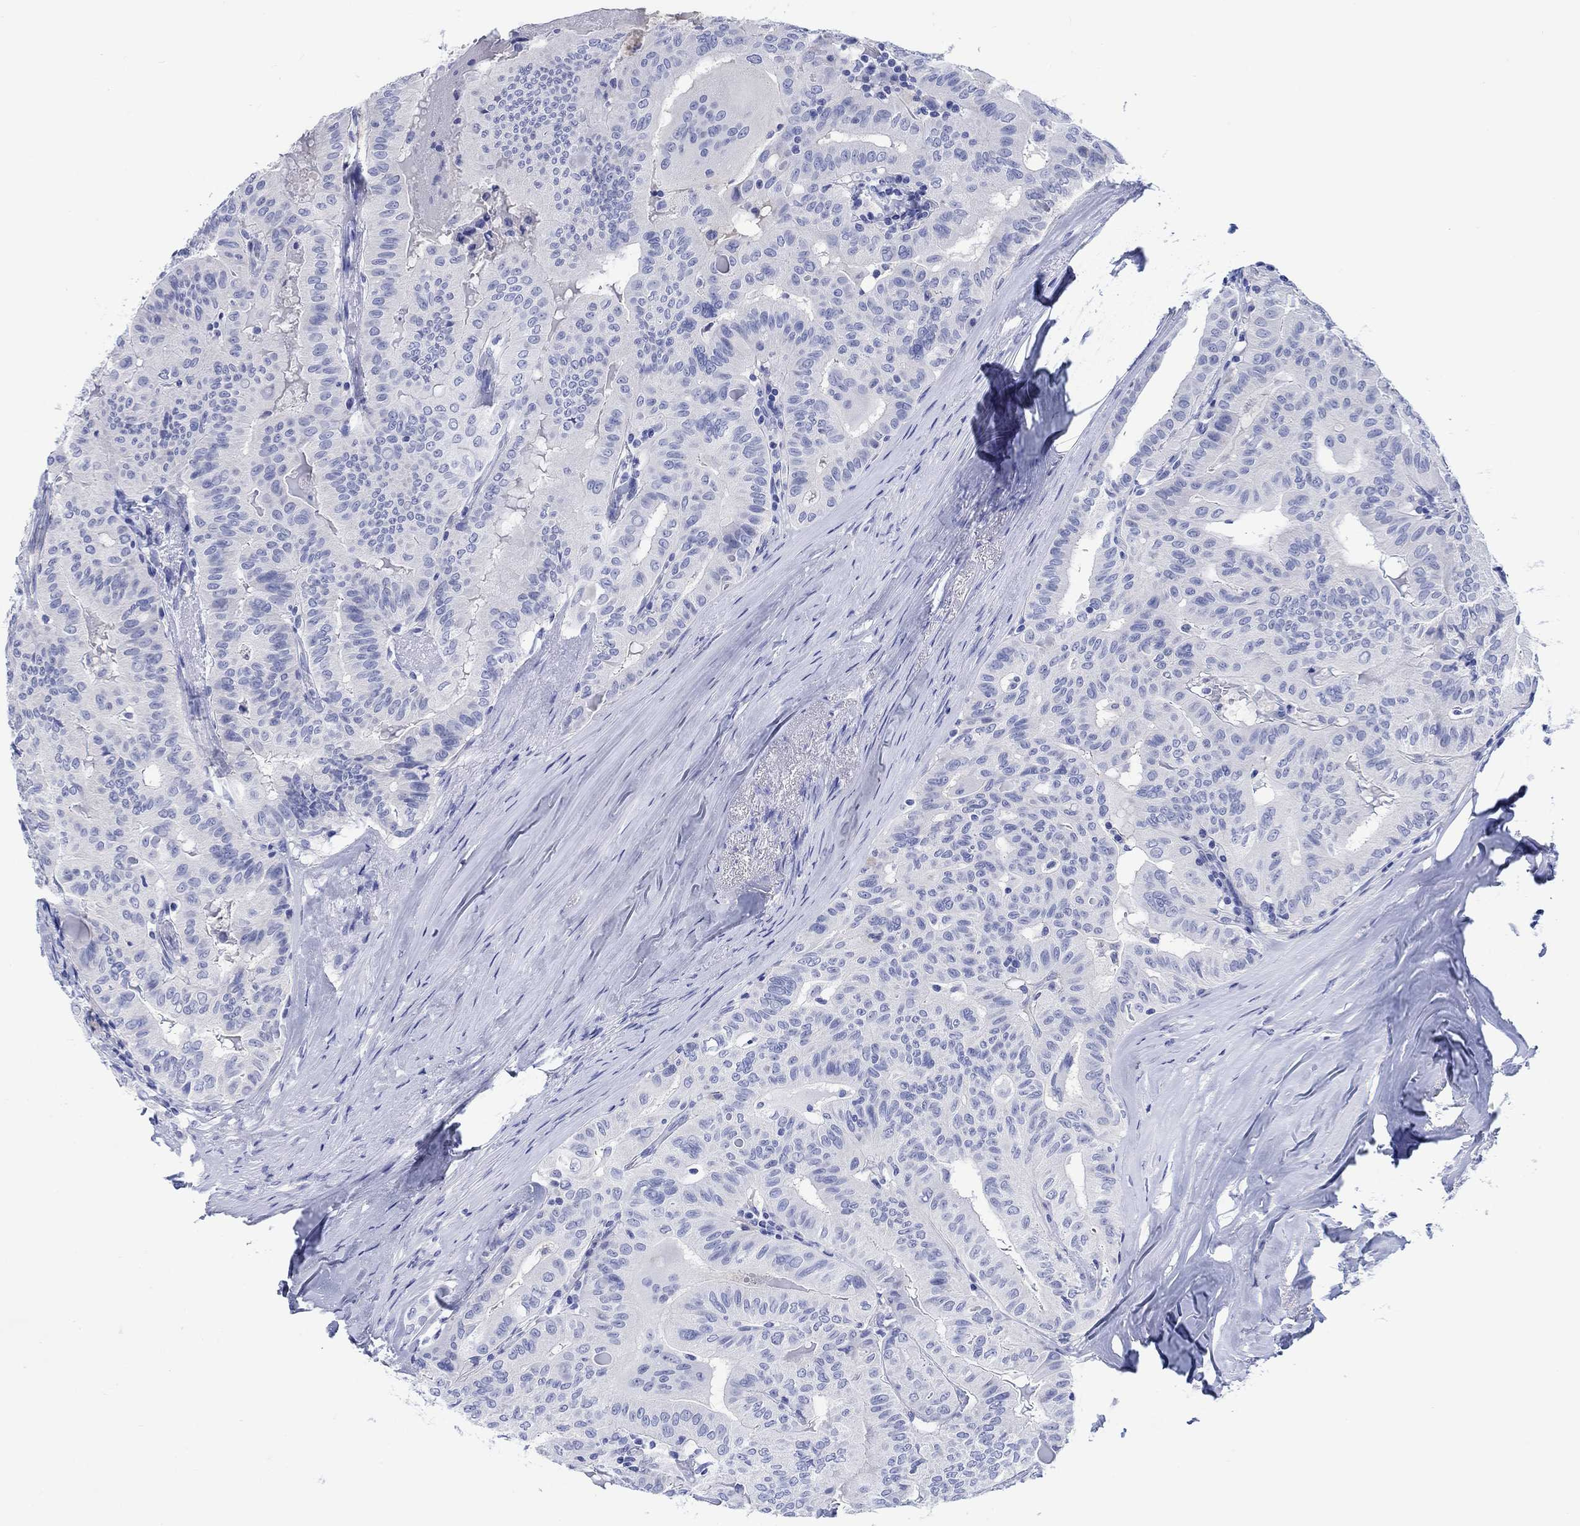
{"staining": {"intensity": "negative", "quantity": "none", "location": "none"}, "tissue": "thyroid cancer", "cell_type": "Tumor cells", "image_type": "cancer", "snomed": [{"axis": "morphology", "description": "Papillary adenocarcinoma, NOS"}, {"axis": "topography", "description": "Thyroid gland"}], "caption": "This is an IHC image of human thyroid papillary adenocarcinoma. There is no positivity in tumor cells.", "gene": "CACNG3", "patient": {"sex": "female", "age": 68}}